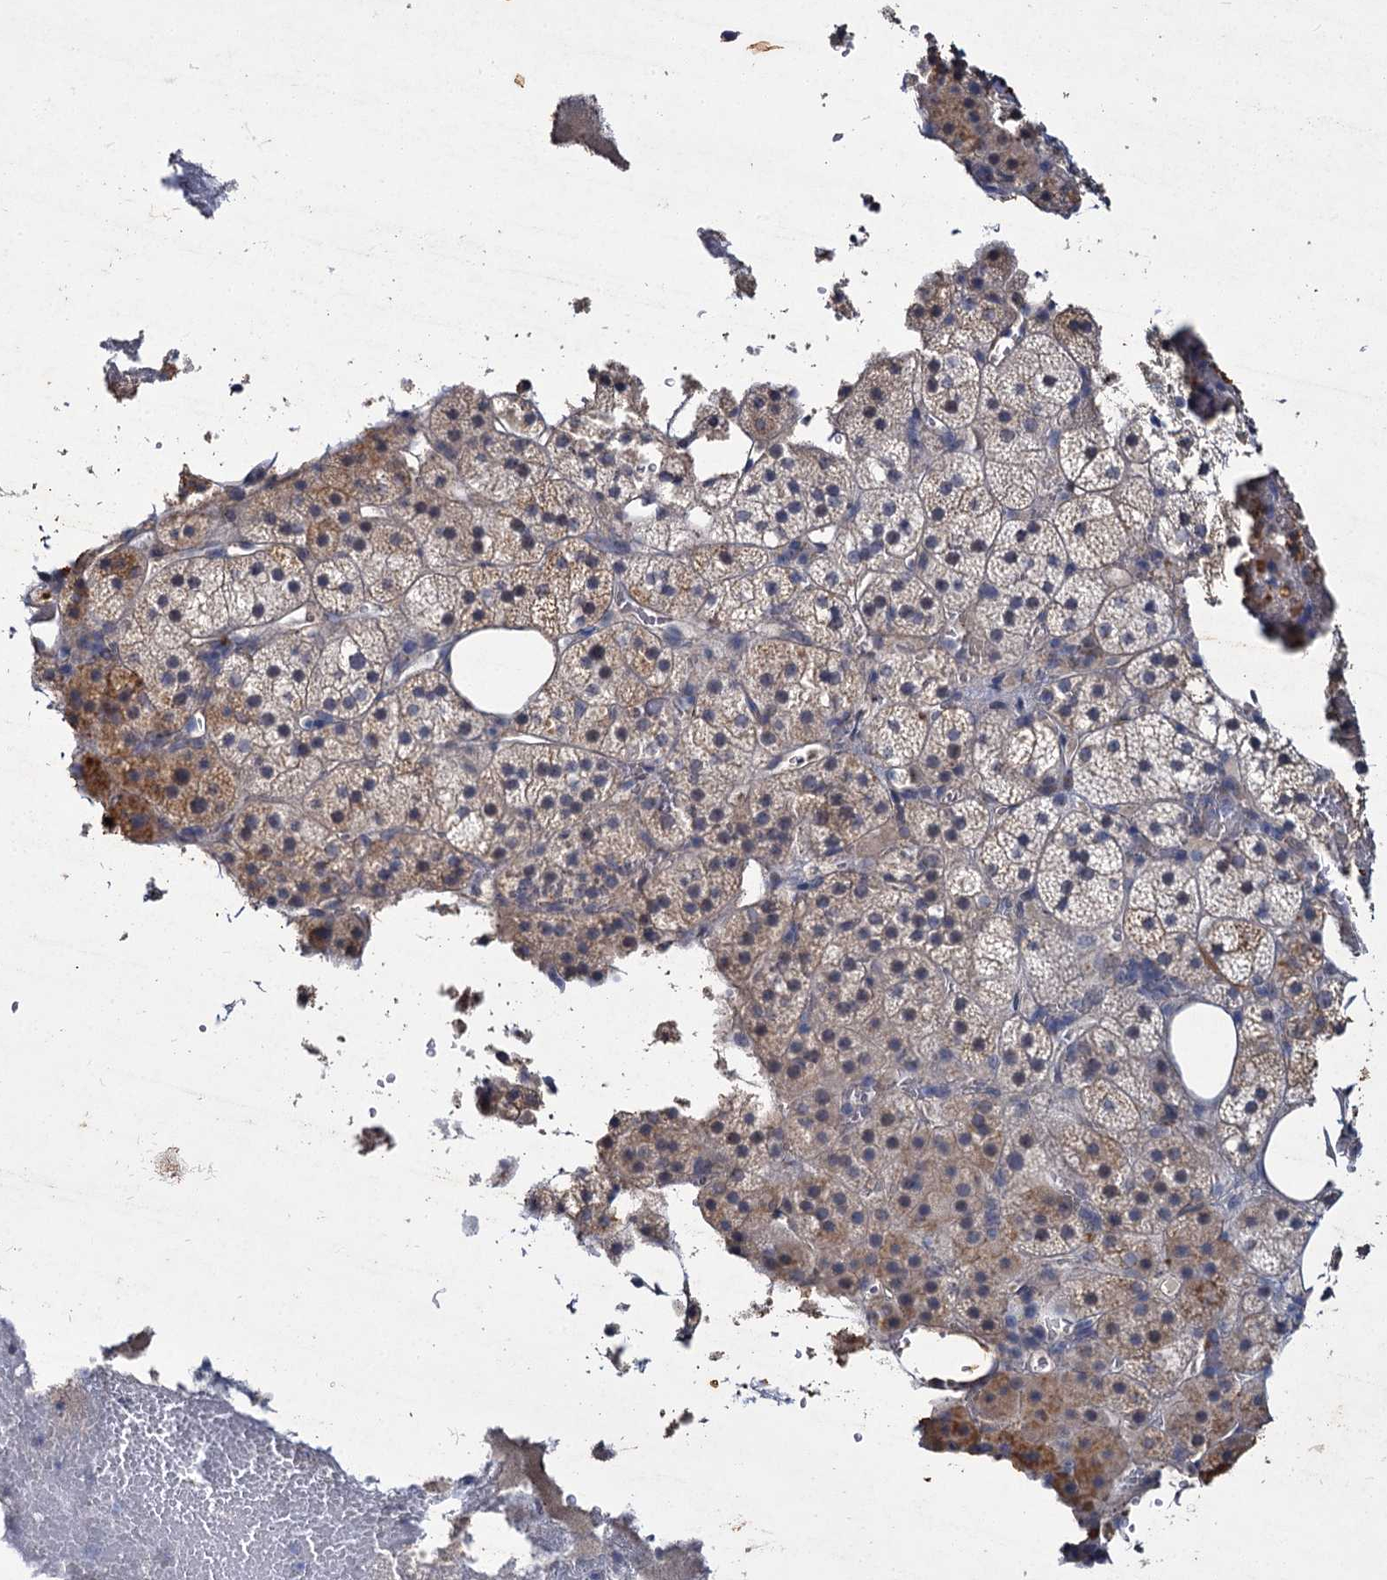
{"staining": {"intensity": "moderate", "quantity": "<25%", "location": "cytoplasmic/membranous"}, "tissue": "adrenal gland", "cell_type": "Glandular cells", "image_type": "normal", "snomed": [{"axis": "morphology", "description": "Normal tissue, NOS"}, {"axis": "topography", "description": "Adrenal gland"}], "caption": "A high-resolution histopathology image shows IHC staining of unremarkable adrenal gland, which reveals moderate cytoplasmic/membranous expression in approximately <25% of glandular cells.", "gene": "ATP9A", "patient": {"sex": "female", "age": 59}}